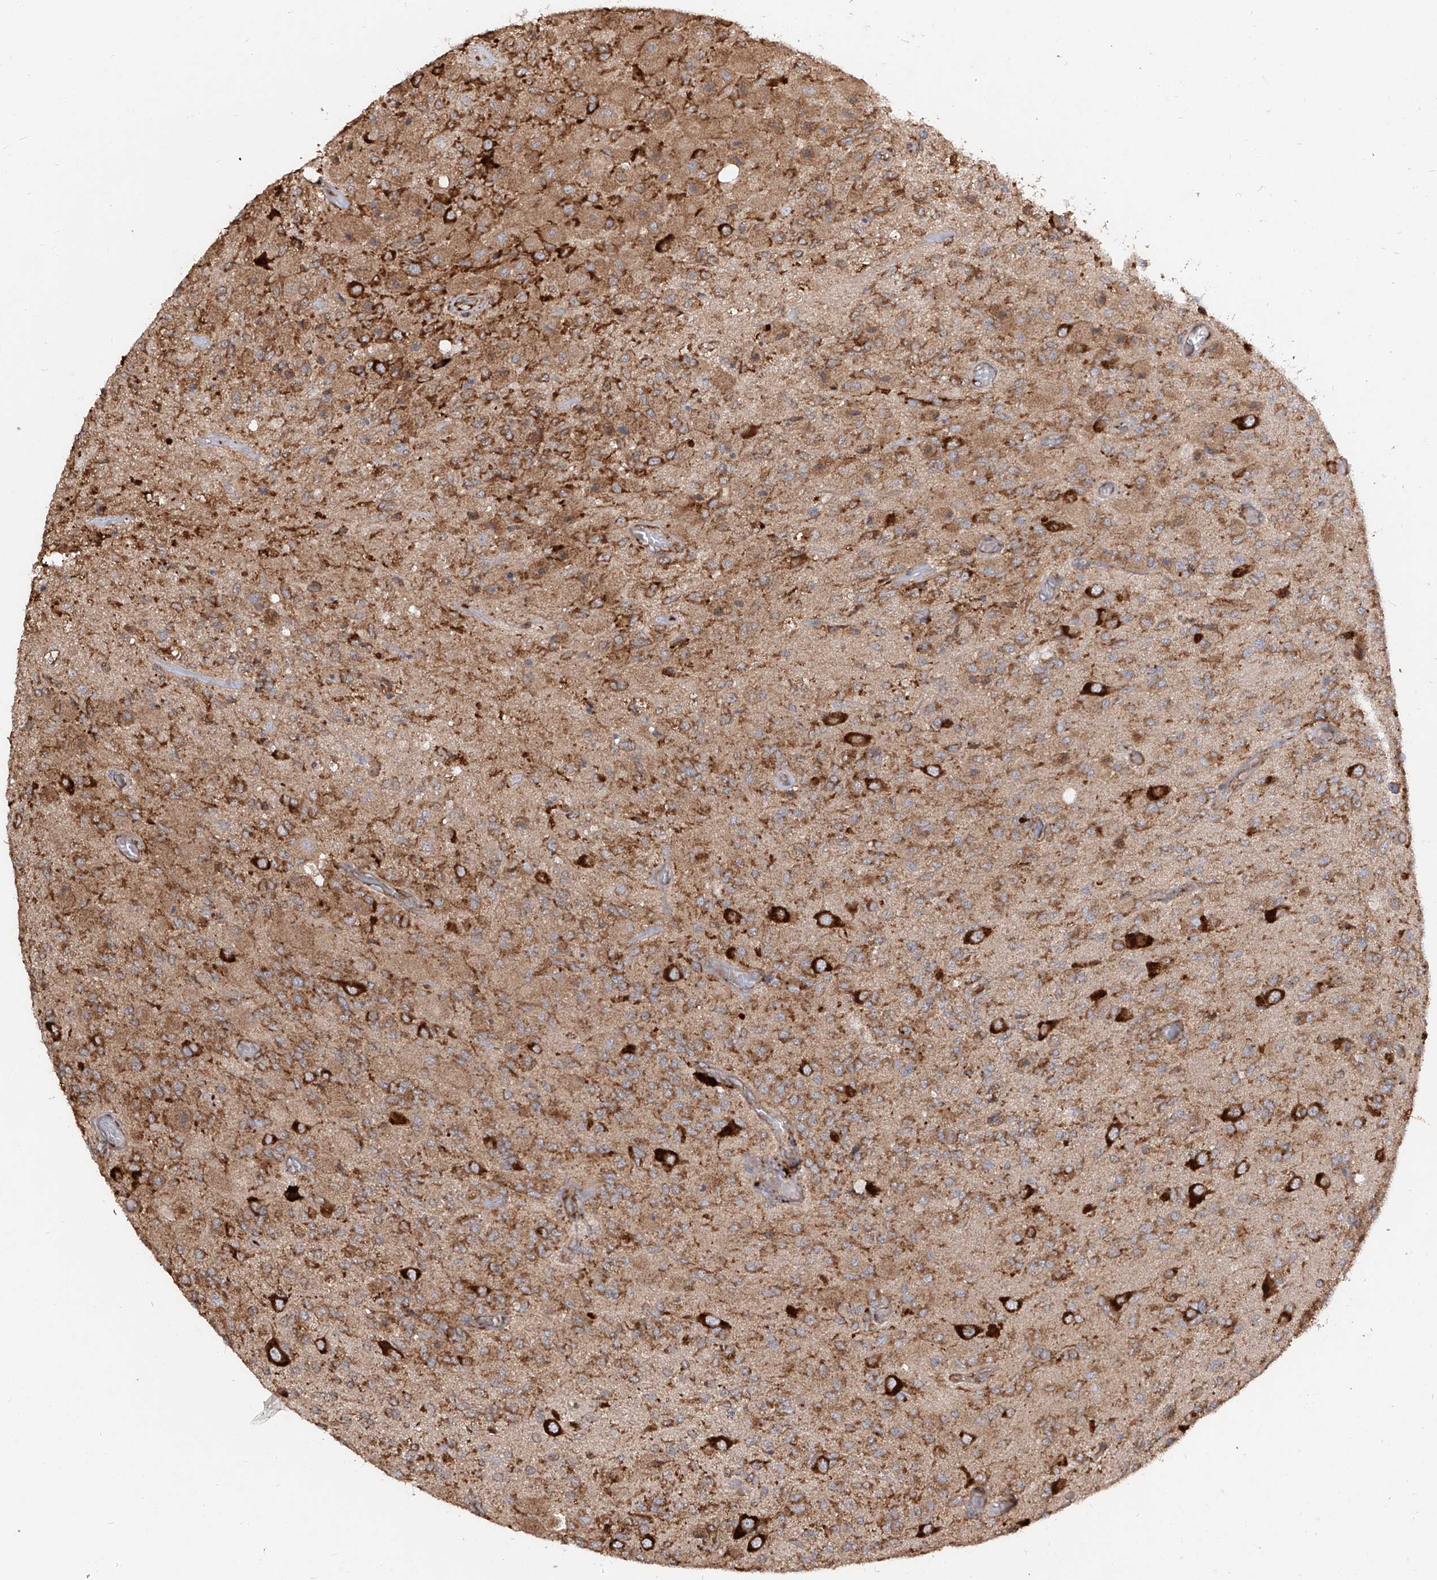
{"staining": {"intensity": "moderate", "quantity": ">75%", "location": "cytoplasmic/membranous"}, "tissue": "glioma", "cell_type": "Tumor cells", "image_type": "cancer", "snomed": [{"axis": "morphology", "description": "Normal tissue, NOS"}, {"axis": "morphology", "description": "Glioma, malignant, High grade"}, {"axis": "topography", "description": "Cerebral cortex"}], "caption": "This histopathology image demonstrates IHC staining of human malignant high-grade glioma, with medium moderate cytoplasmic/membranous staining in approximately >75% of tumor cells.", "gene": "RPS25", "patient": {"sex": "male", "age": 77}}